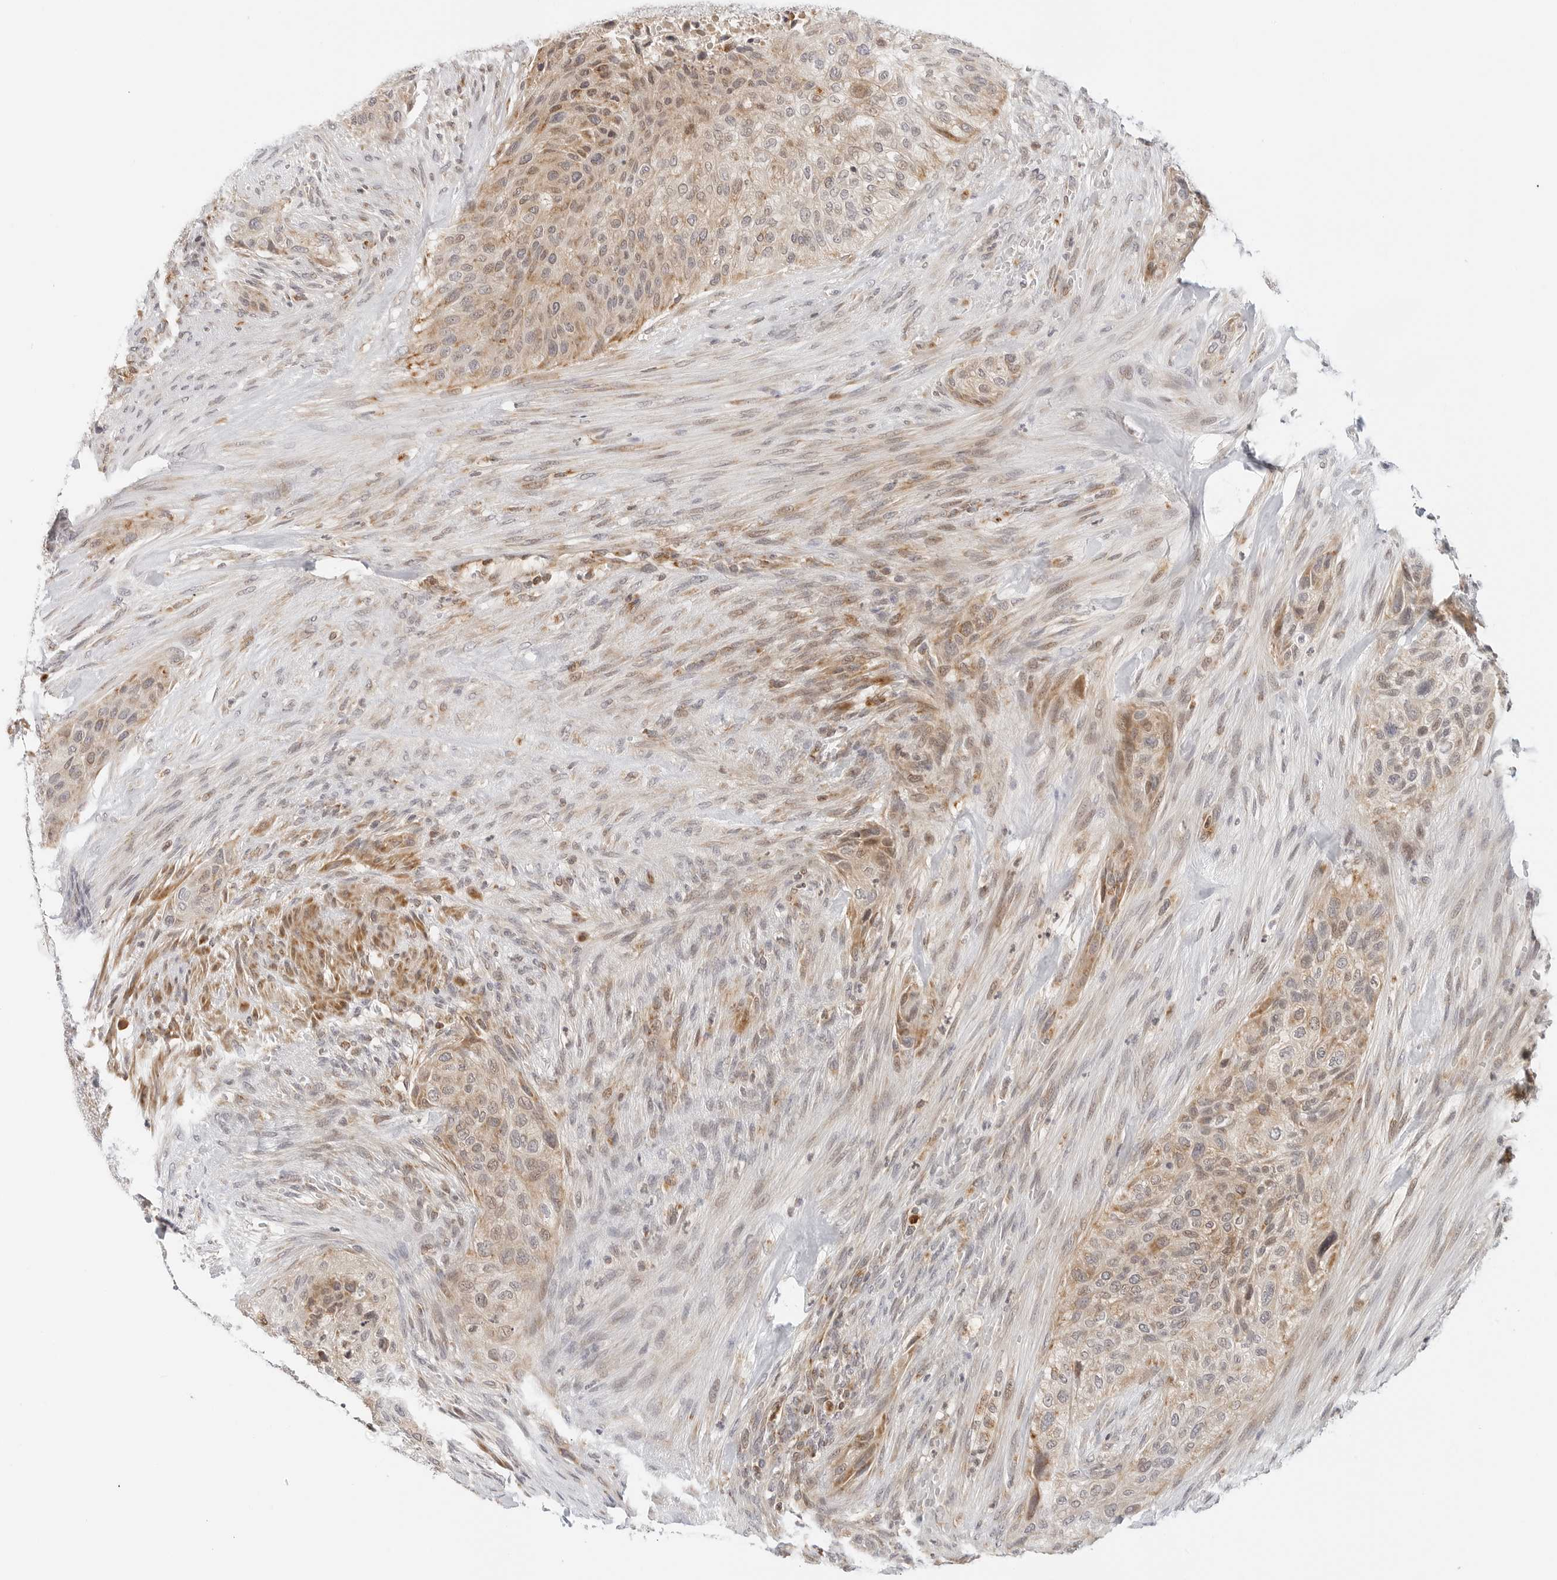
{"staining": {"intensity": "moderate", "quantity": "25%-75%", "location": "cytoplasmic/membranous"}, "tissue": "urothelial cancer", "cell_type": "Tumor cells", "image_type": "cancer", "snomed": [{"axis": "morphology", "description": "Urothelial carcinoma, High grade"}, {"axis": "topography", "description": "Urinary bladder"}], "caption": "This is an image of IHC staining of urothelial carcinoma (high-grade), which shows moderate staining in the cytoplasmic/membranous of tumor cells.", "gene": "DYRK4", "patient": {"sex": "male", "age": 35}}